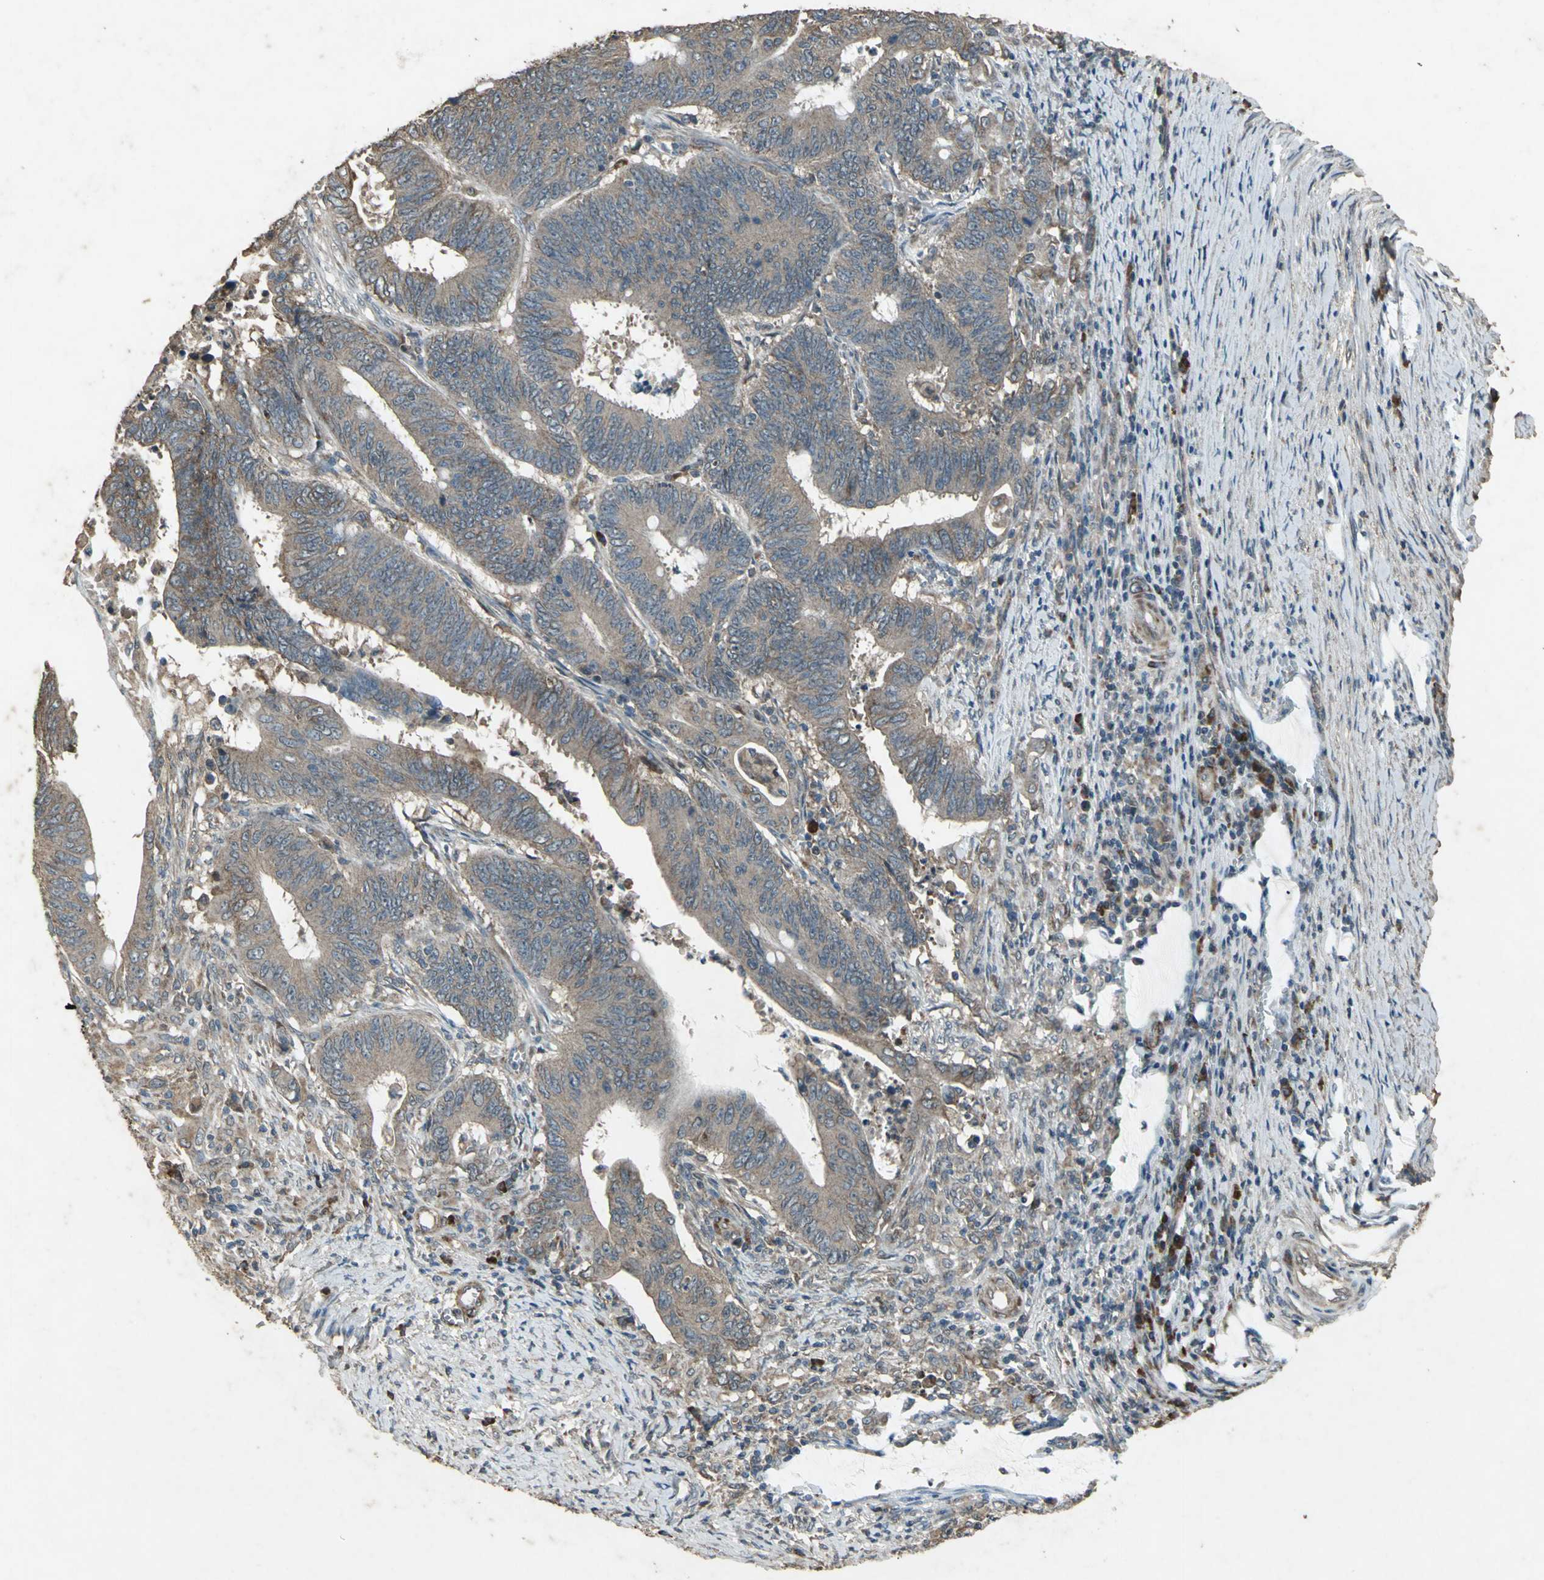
{"staining": {"intensity": "weak", "quantity": ">75%", "location": "cytoplasmic/membranous"}, "tissue": "colorectal cancer", "cell_type": "Tumor cells", "image_type": "cancer", "snomed": [{"axis": "morphology", "description": "Adenocarcinoma, NOS"}, {"axis": "topography", "description": "Colon"}], "caption": "Protein staining displays weak cytoplasmic/membranous positivity in approximately >75% of tumor cells in colorectal cancer.", "gene": "SEPTIN4", "patient": {"sex": "male", "age": 45}}